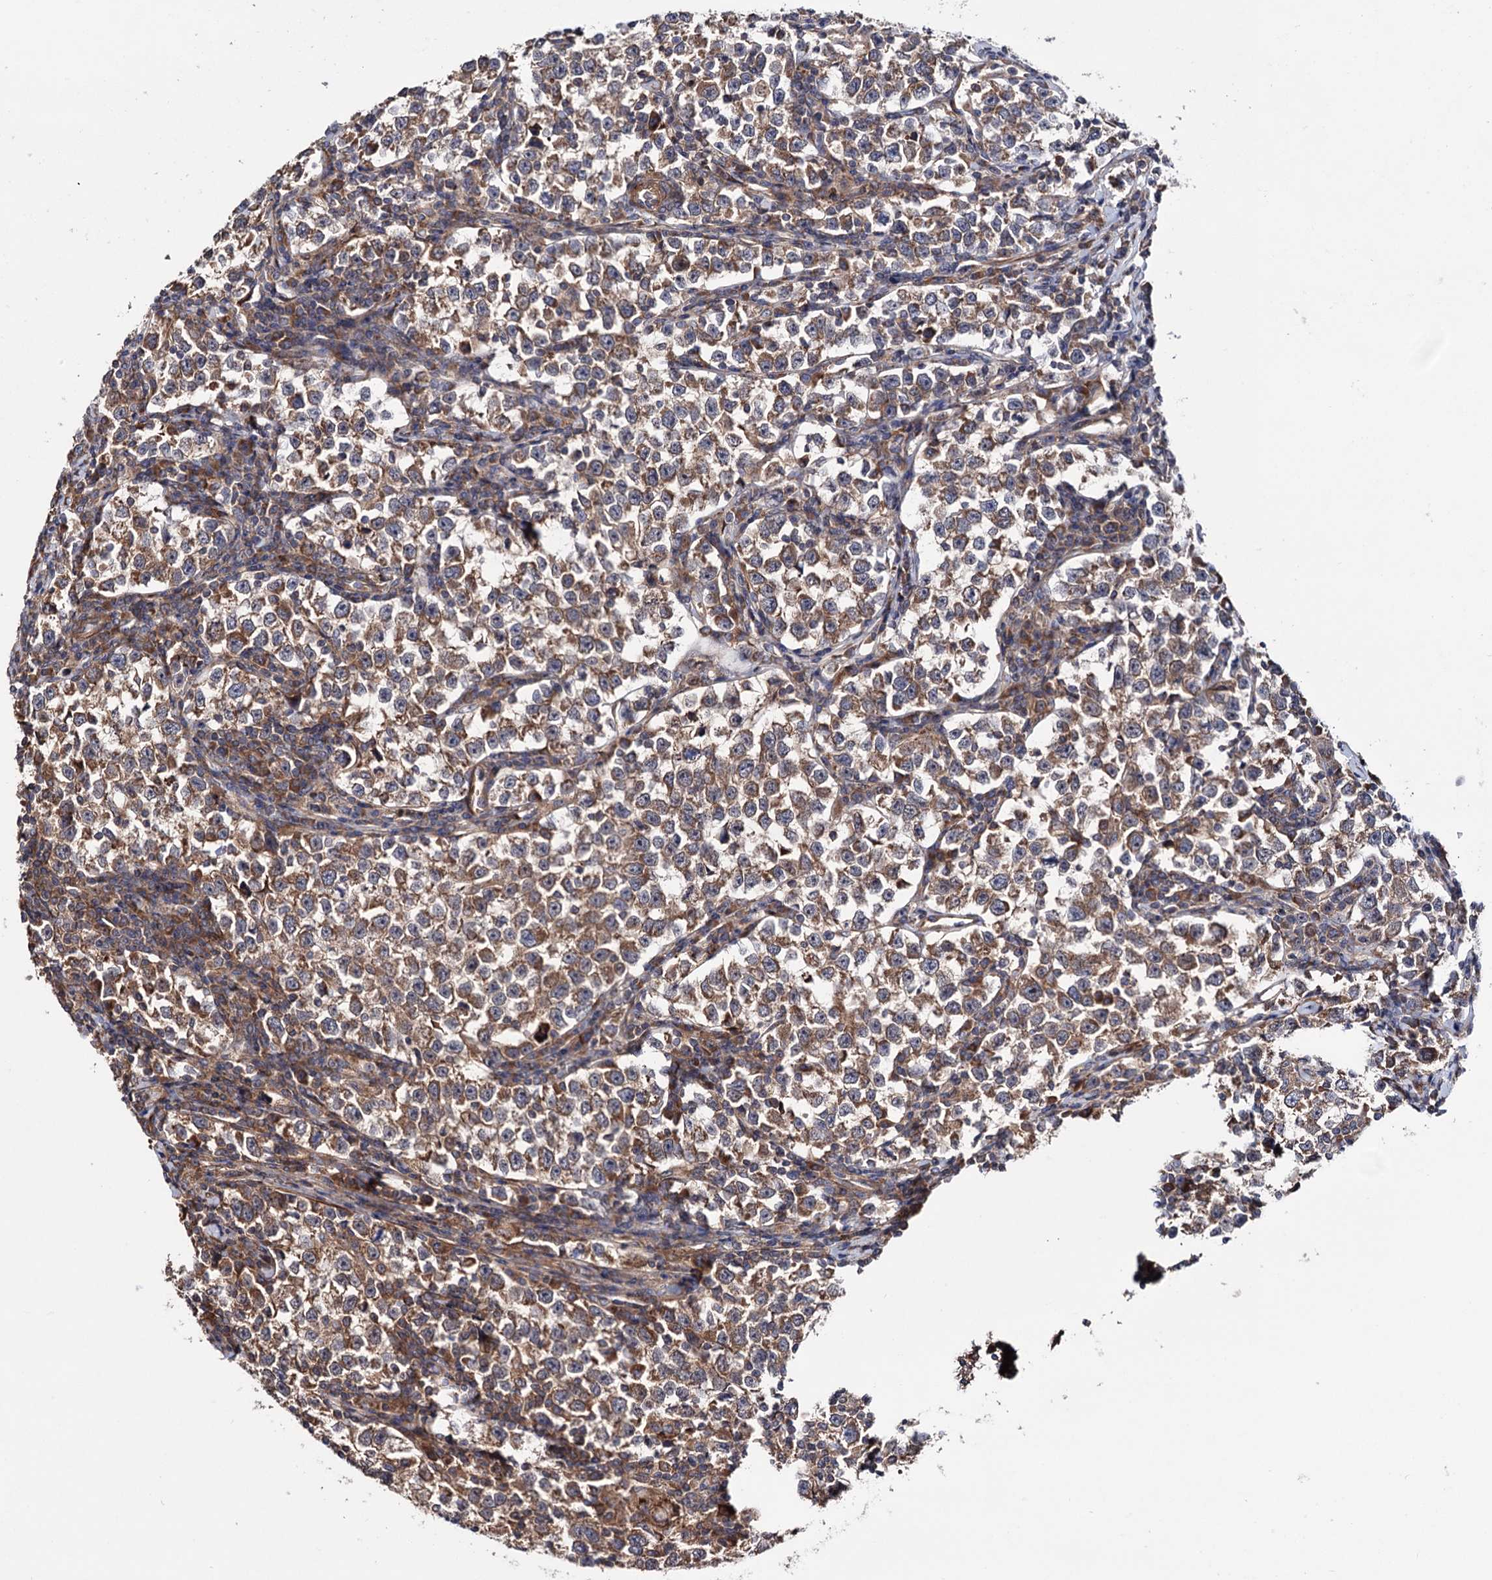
{"staining": {"intensity": "moderate", "quantity": ">75%", "location": "cytoplasmic/membranous"}, "tissue": "testis cancer", "cell_type": "Tumor cells", "image_type": "cancer", "snomed": [{"axis": "morphology", "description": "Normal tissue, NOS"}, {"axis": "morphology", "description": "Seminoma, NOS"}, {"axis": "topography", "description": "Testis"}], "caption": "A high-resolution photomicrograph shows immunohistochemistry (IHC) staining of testis cancer (seminoma), which displays moderate cytoplasmic/membranous staining in approximately >75% of tumor cells. (brown staining indicates protein expression, while blue staining denotes nuclei).", "gene": "FERMT2", "patient": {"sex": "male", "age": 43}}